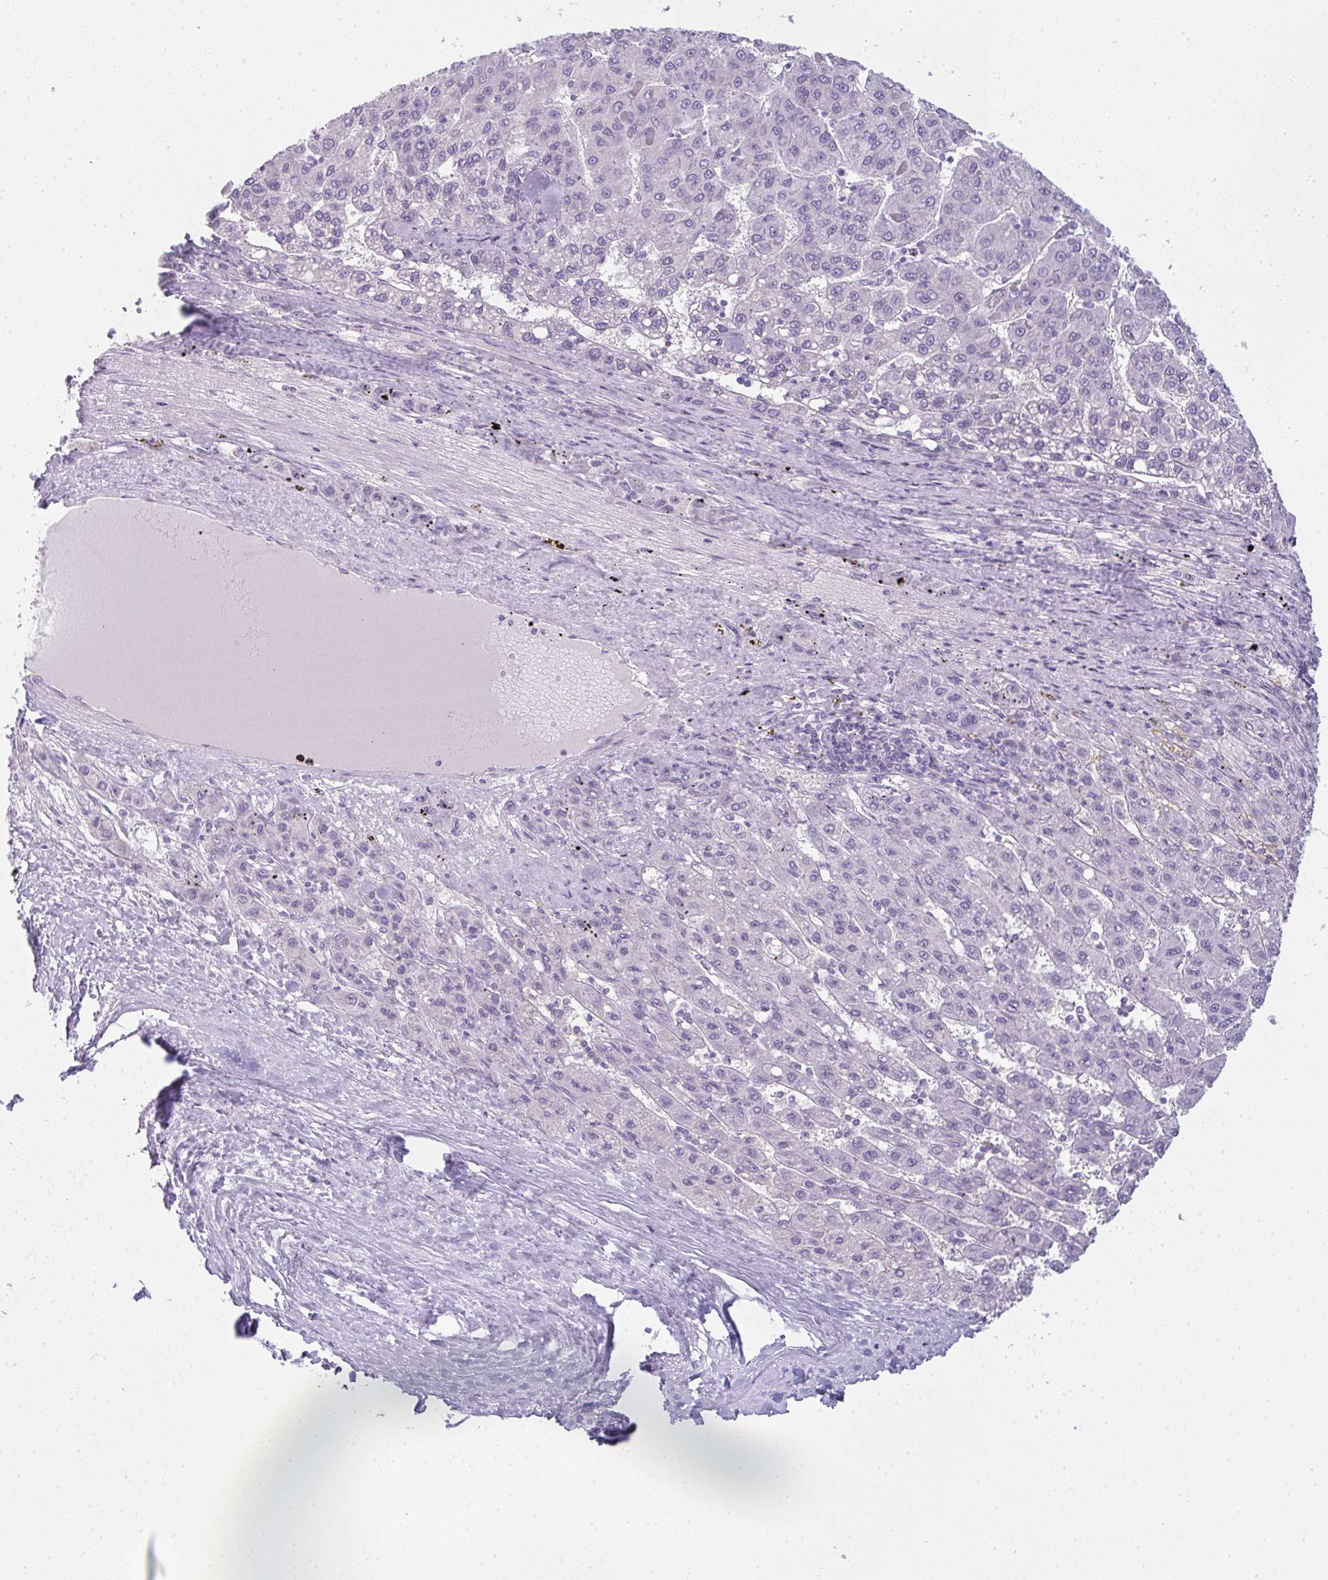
{"staining": {"intensity": "negative", "quantity": "none", "location": "none"}, "tissue": "liver cancer", "cell_type": "Tumor cells", "image_type": "cancer", "snomed": [{"axis": "morphology", "description": "Carcinoma, Hepatocellular, NOS"}, {"axis": "topography", "description": "Liver"}], "caption": "Image shows no significant protein expression in tumor cells of liver cancer (hepatocellular carcinoma). (IHC, brightfield microscopy, high magnification).", "gene": "LPAR4", "patient": {"sex": "female", "age": 82}}